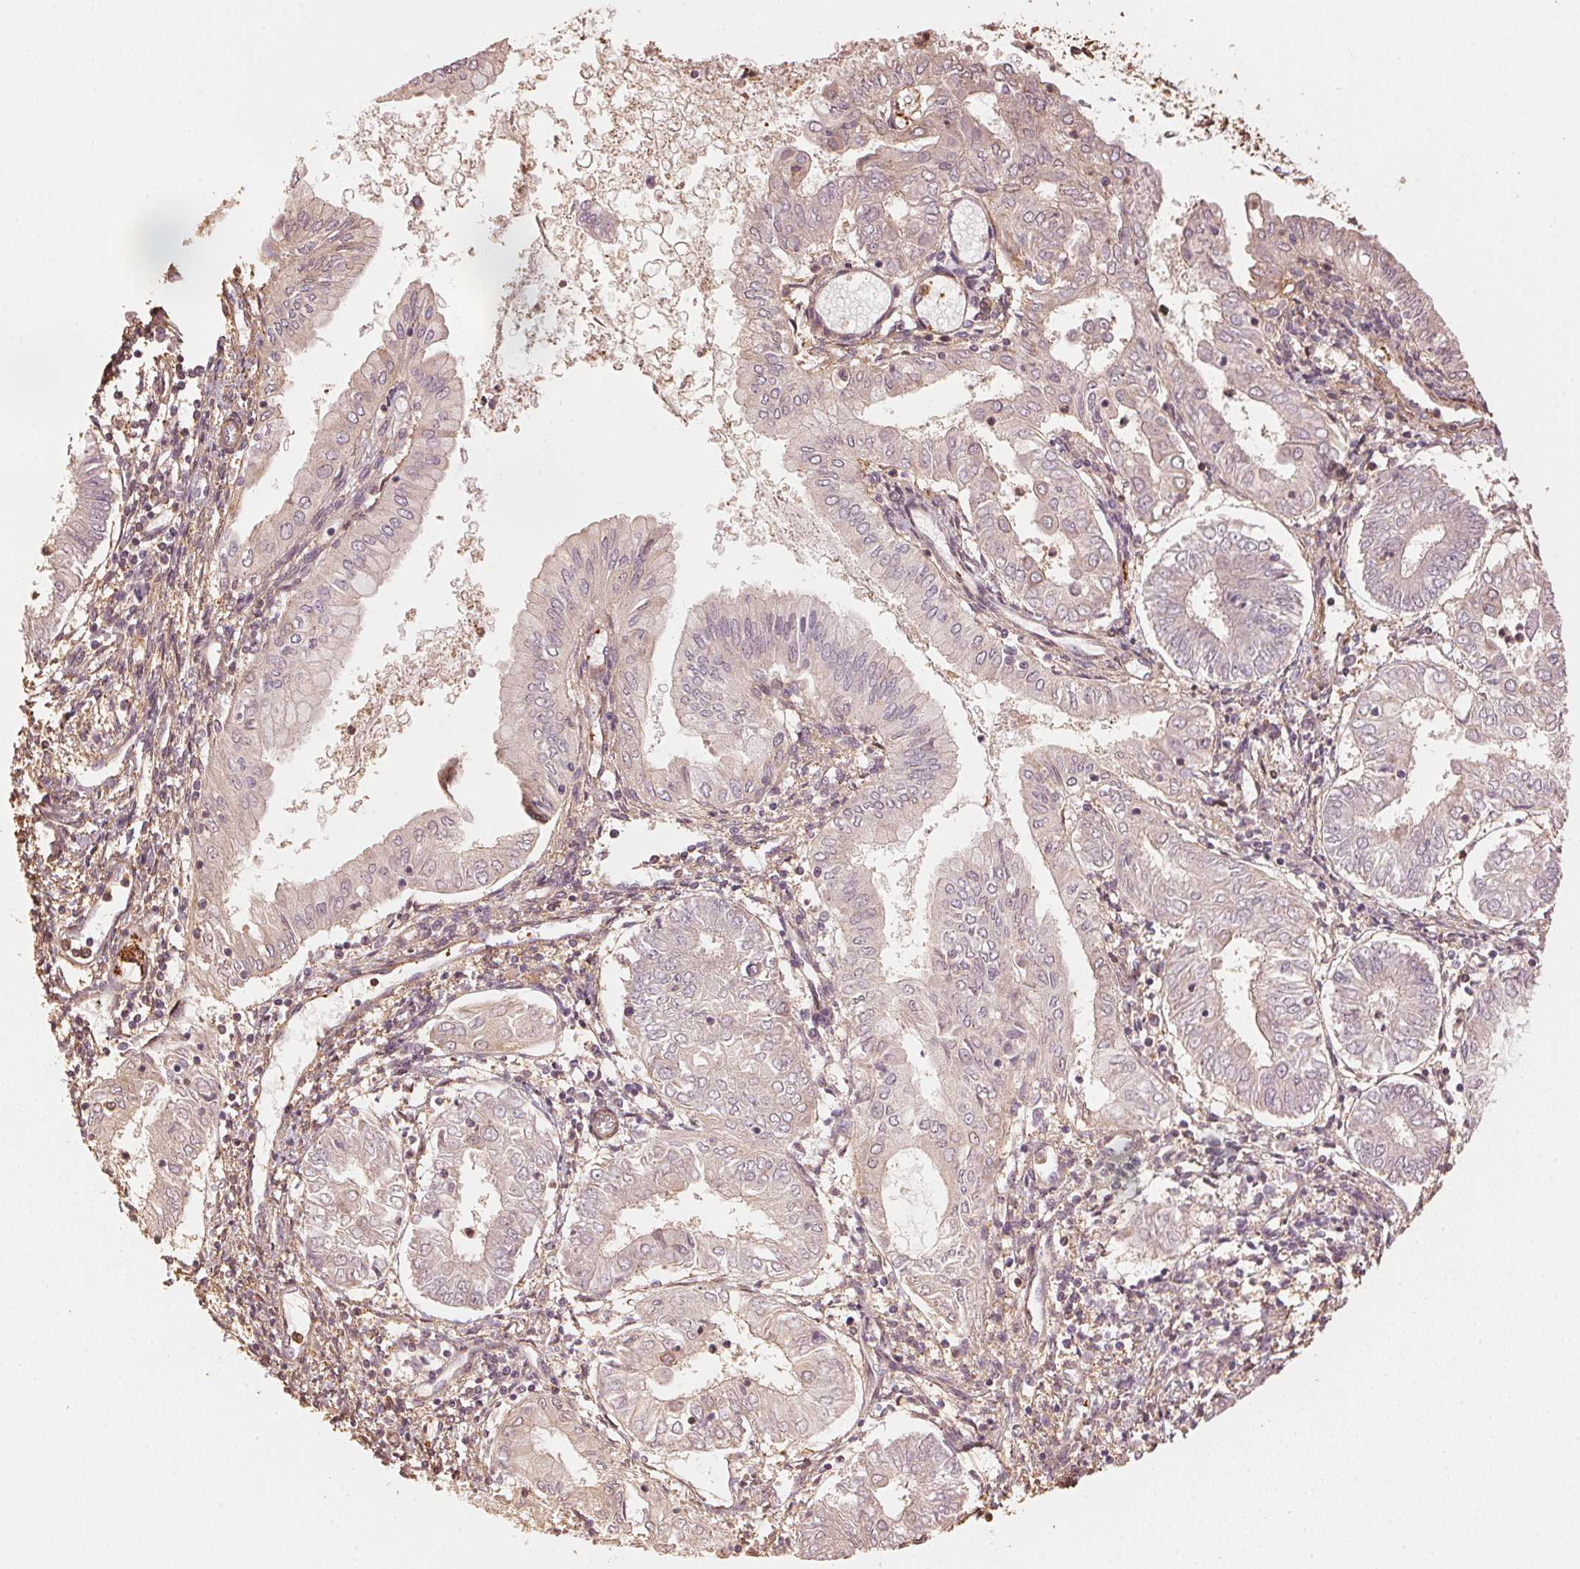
{"staining": {"intensity": "weak", "quantity": "<25%", "location": "cytoplasmic/membranous"}, "tissue": "endometrial cancer", "cell_type": "Tumor cells", "image_type": "cancer", "snomed": [{"axis": "morphology", "description": "Adenocarcinoma, NOS"}, {"axis": "topography", "description": "Endometrium"}], "caption": "Immunohistochemistry (IHC) micrograph of human endometrial cancer stained for a protein (brown), which demonstrates no staining in tumor cells. (Brightfield microscopy of DAB immunohistochemistry at high magnification).", "gene": "QDPR", "patient": {"sex": "female", "age": 68}}